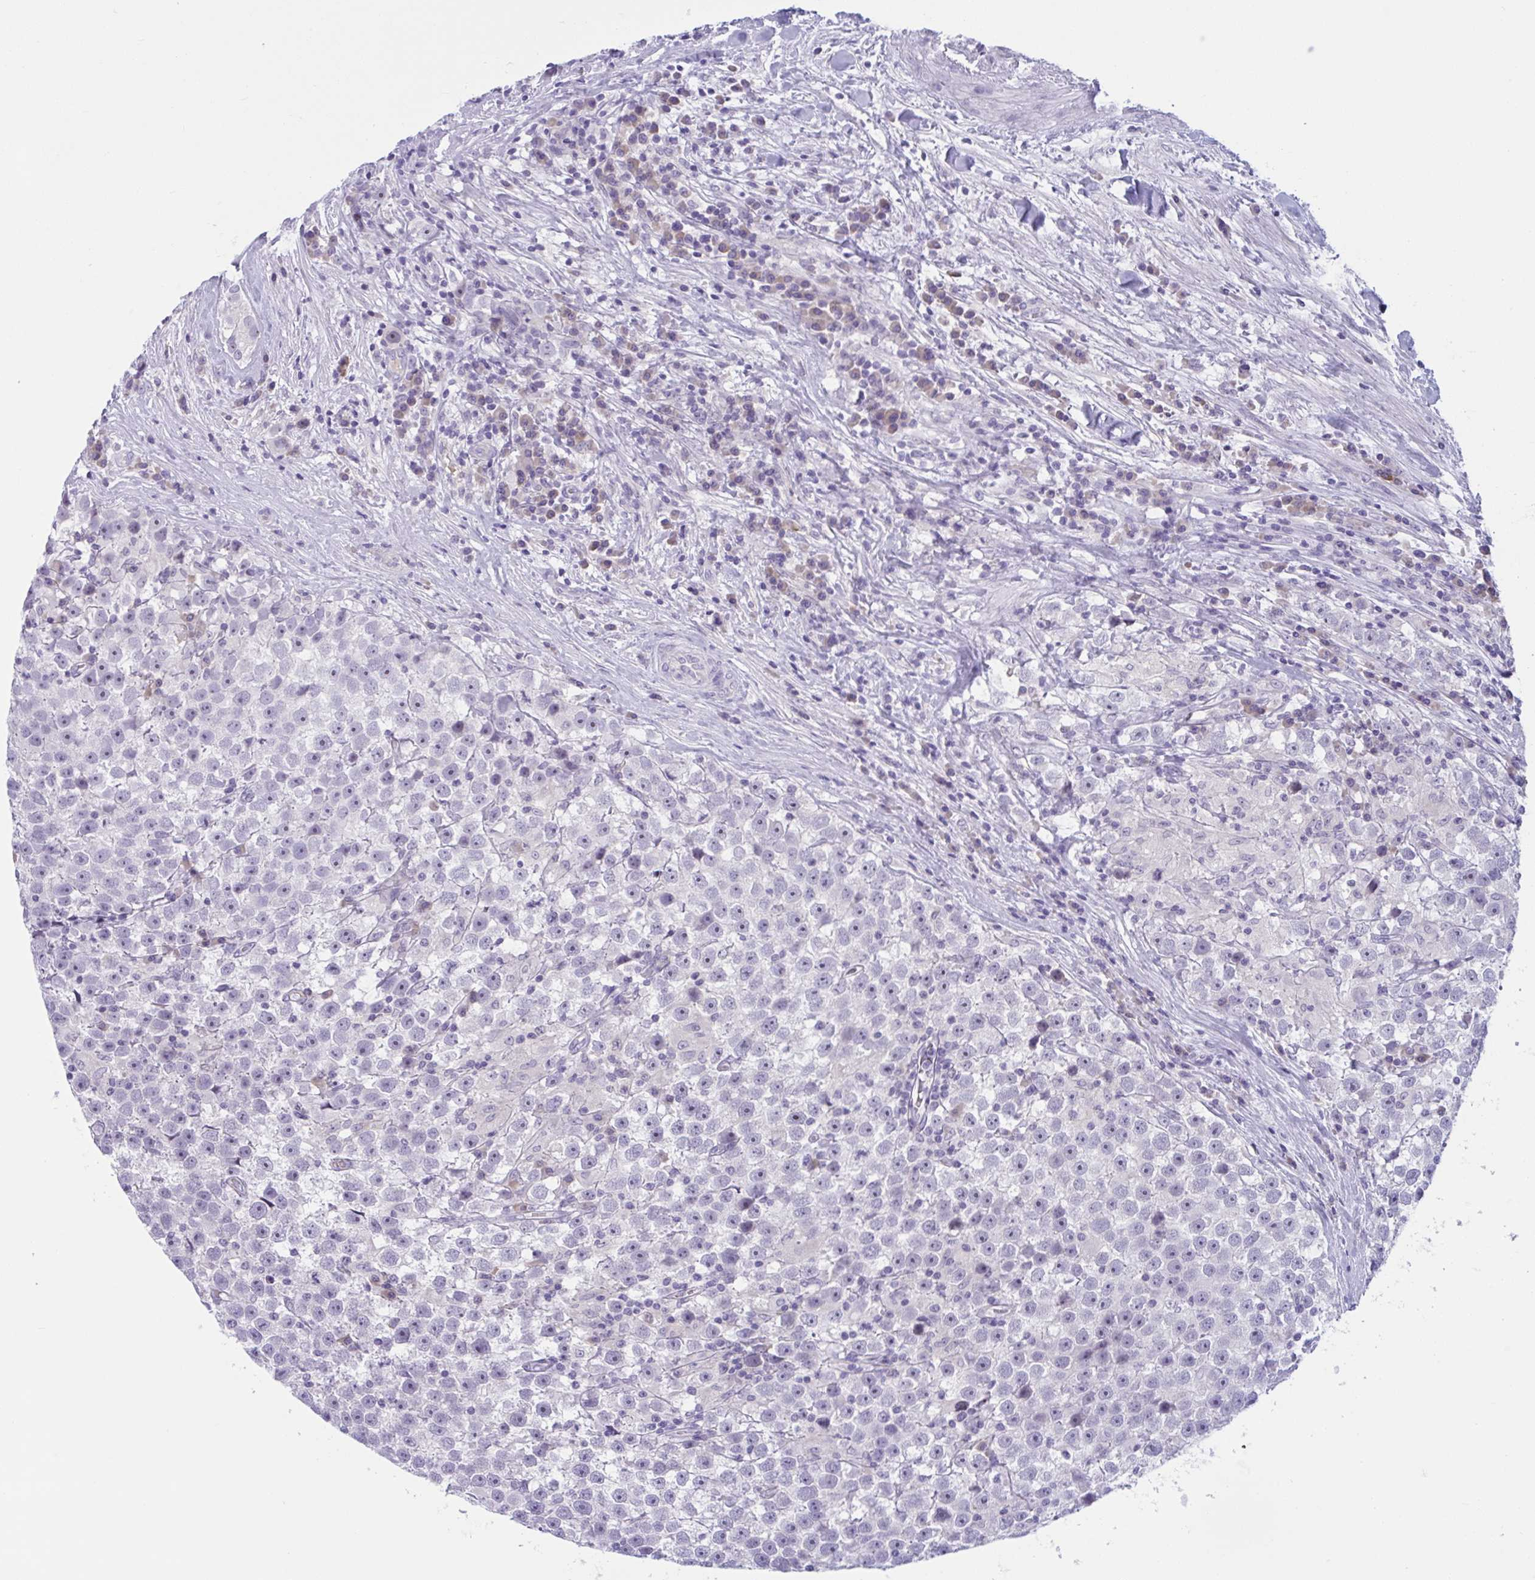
{"staining": {"intensity": "negative", "quantity": "none", "location": "none"}, "tissue": "testis cancer", "cell_type": "Tumor cells", "image_type": "cancer", "snomed": [{"axis": "morphology", "description": "Seminoma, NOS"}, {"axis": "topography", "description": "Testis"}], "caption": "IHC of seminoma (testis) exhibits no positivity in tumor cells. (IHC, brightfield microscopy, high magnification).", "gene": "WNT9B", "patient": {"sex": "male", "age": 31}}